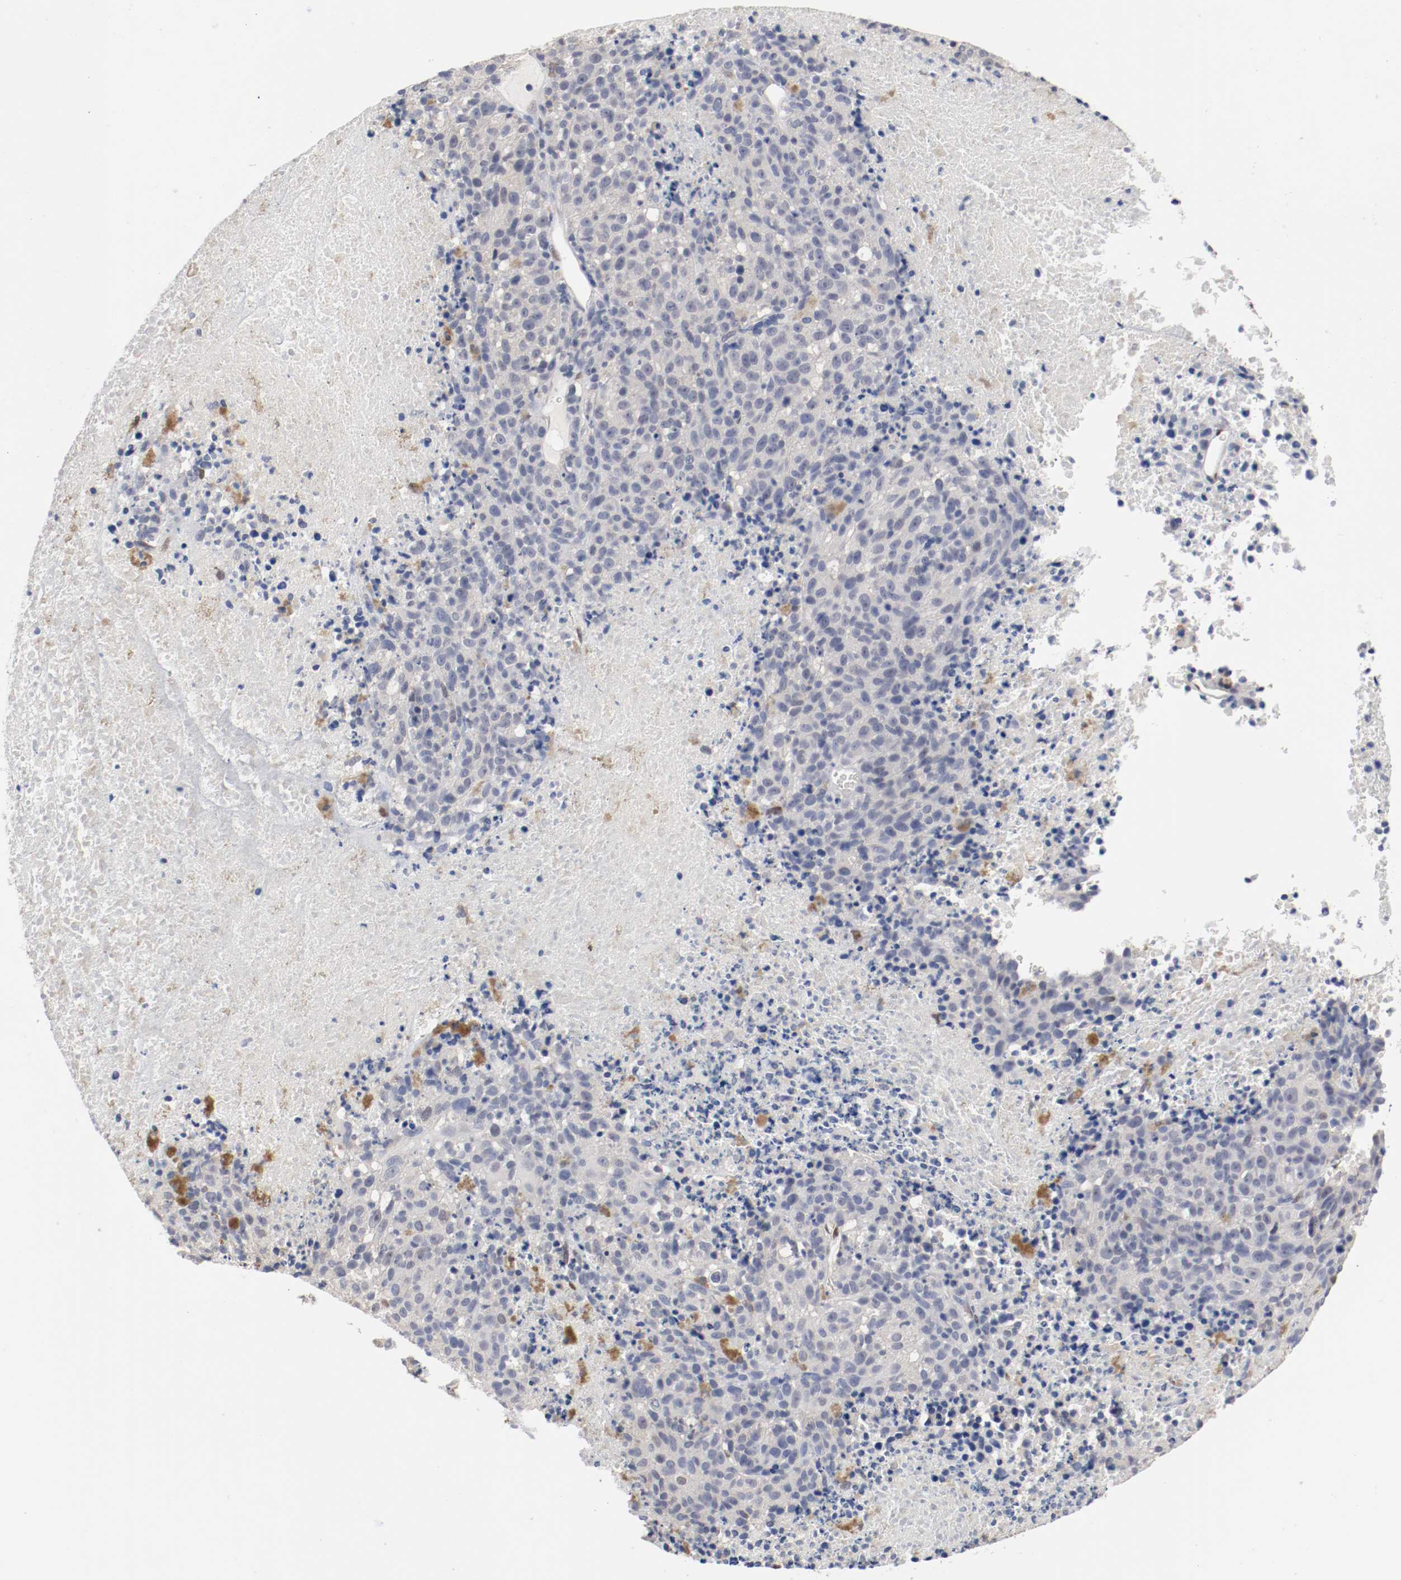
{"staining": {"intensity": "weak", "quantity": "<25%", "location": "cytoplasmic/membranous,nuclear"}, "tissue": "melanoma", "cell_type": "Tumor cells", "image_type": "cancer", "snomed": [{"axis": "morphology", "description": "Malignant melanoma, Metastatic site"}, {"axis": "topography", "description": "Cerebral cortex"}], "caption": "This is an immunohistochemistry (IHC) micrograph of human melanoma. There is no staining in tumor cells.", "gene": "FOSL2", "patient": {"sex": "female", "age": 52}}